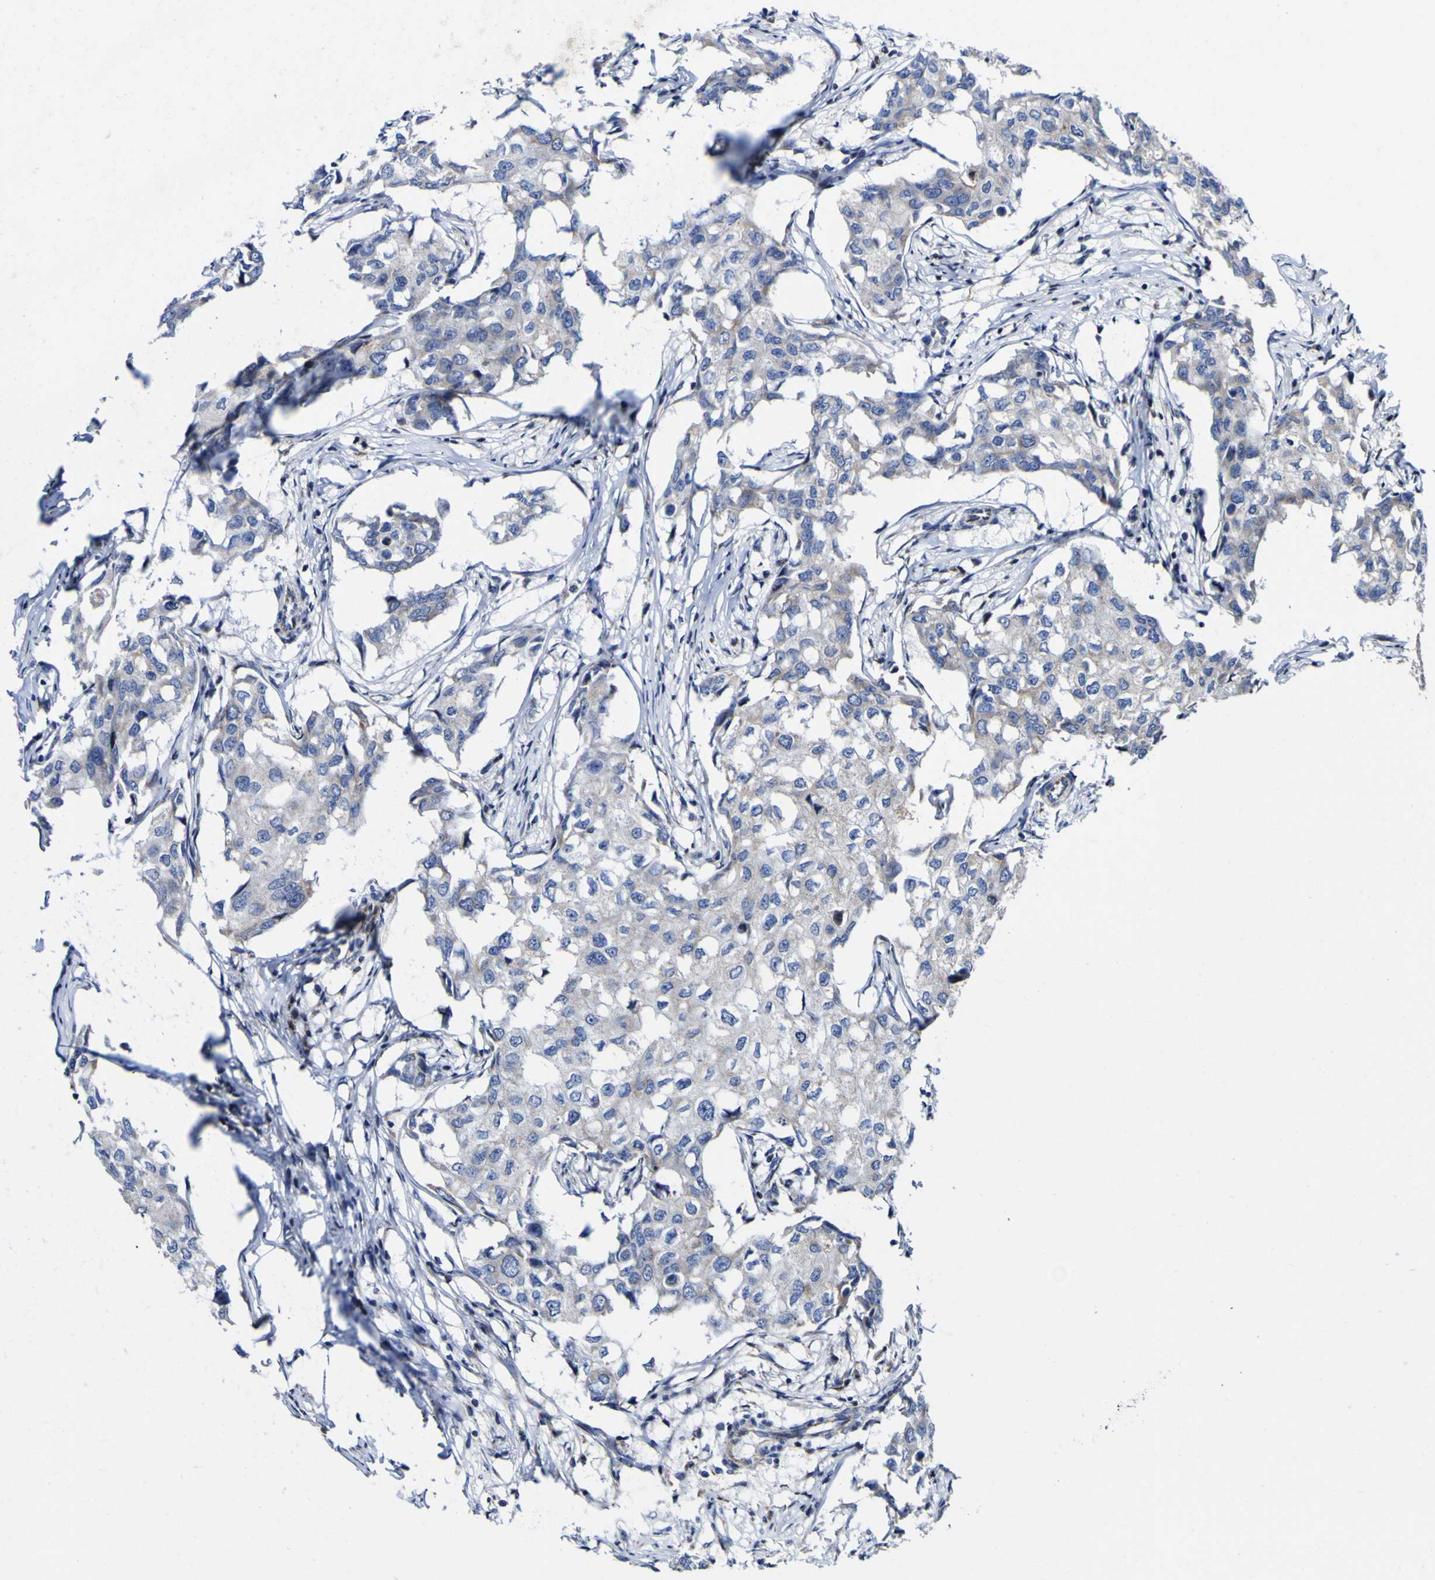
{"staining": {"intensity": "weak", "quantity": "<25%", "location": "cytoplasmic/membranous"}, "tissue": "breast cancer", "cell_type": "Tumor cells", "image_type": "cancer", "snomed": [{"axis": "morphology", "description": "Duct carcinoma"}, {"axis": "topography", "description": "Breast"}], "caption": "A photomicrograph of human breast infiltrating ductal carcinoma is negative for staining in tumor cells.", "gene": "CCDC90B", "patient": {"sex": "female", "age": 27}}